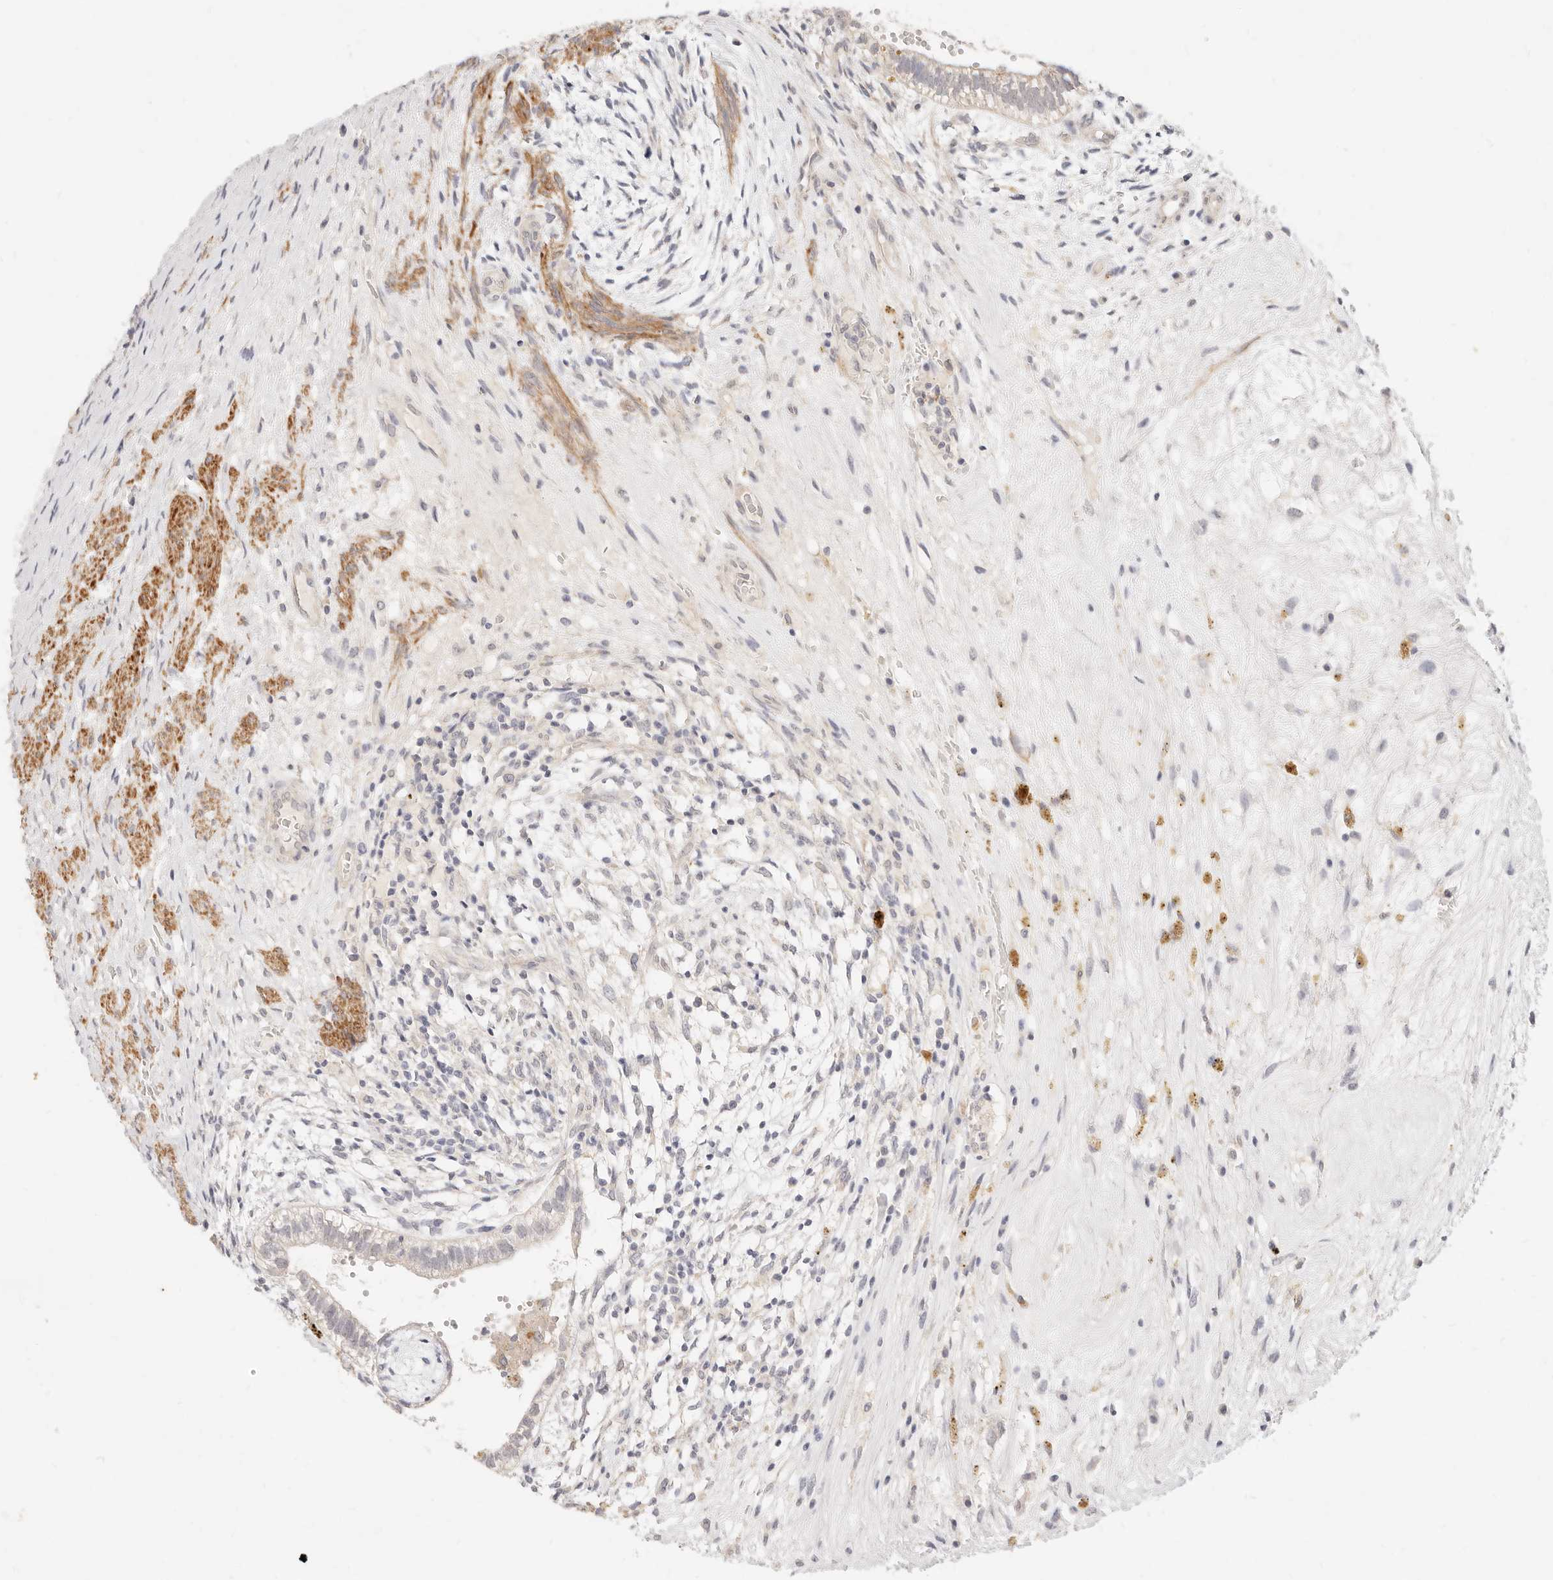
{"staining": {"intensity": "weak", "quantity": "<25%", "location": "cytoplasmic/membranous"}, "tissue": "testis cancer", "cell_type": "Tumor cells", "image_type": "cancer", "snomed": [{"axis": "morphology", "description": "Carcinoma, Embryonal, NOS"}, {"axis": "topography", "description": "Testis"}], "caption": "Immunohistochemical staining of testis embryonal carcinoma shows no significant staining in tumor cells.", "gene": "UBXN10", "patient": {"sex": "male", "age": 26}}